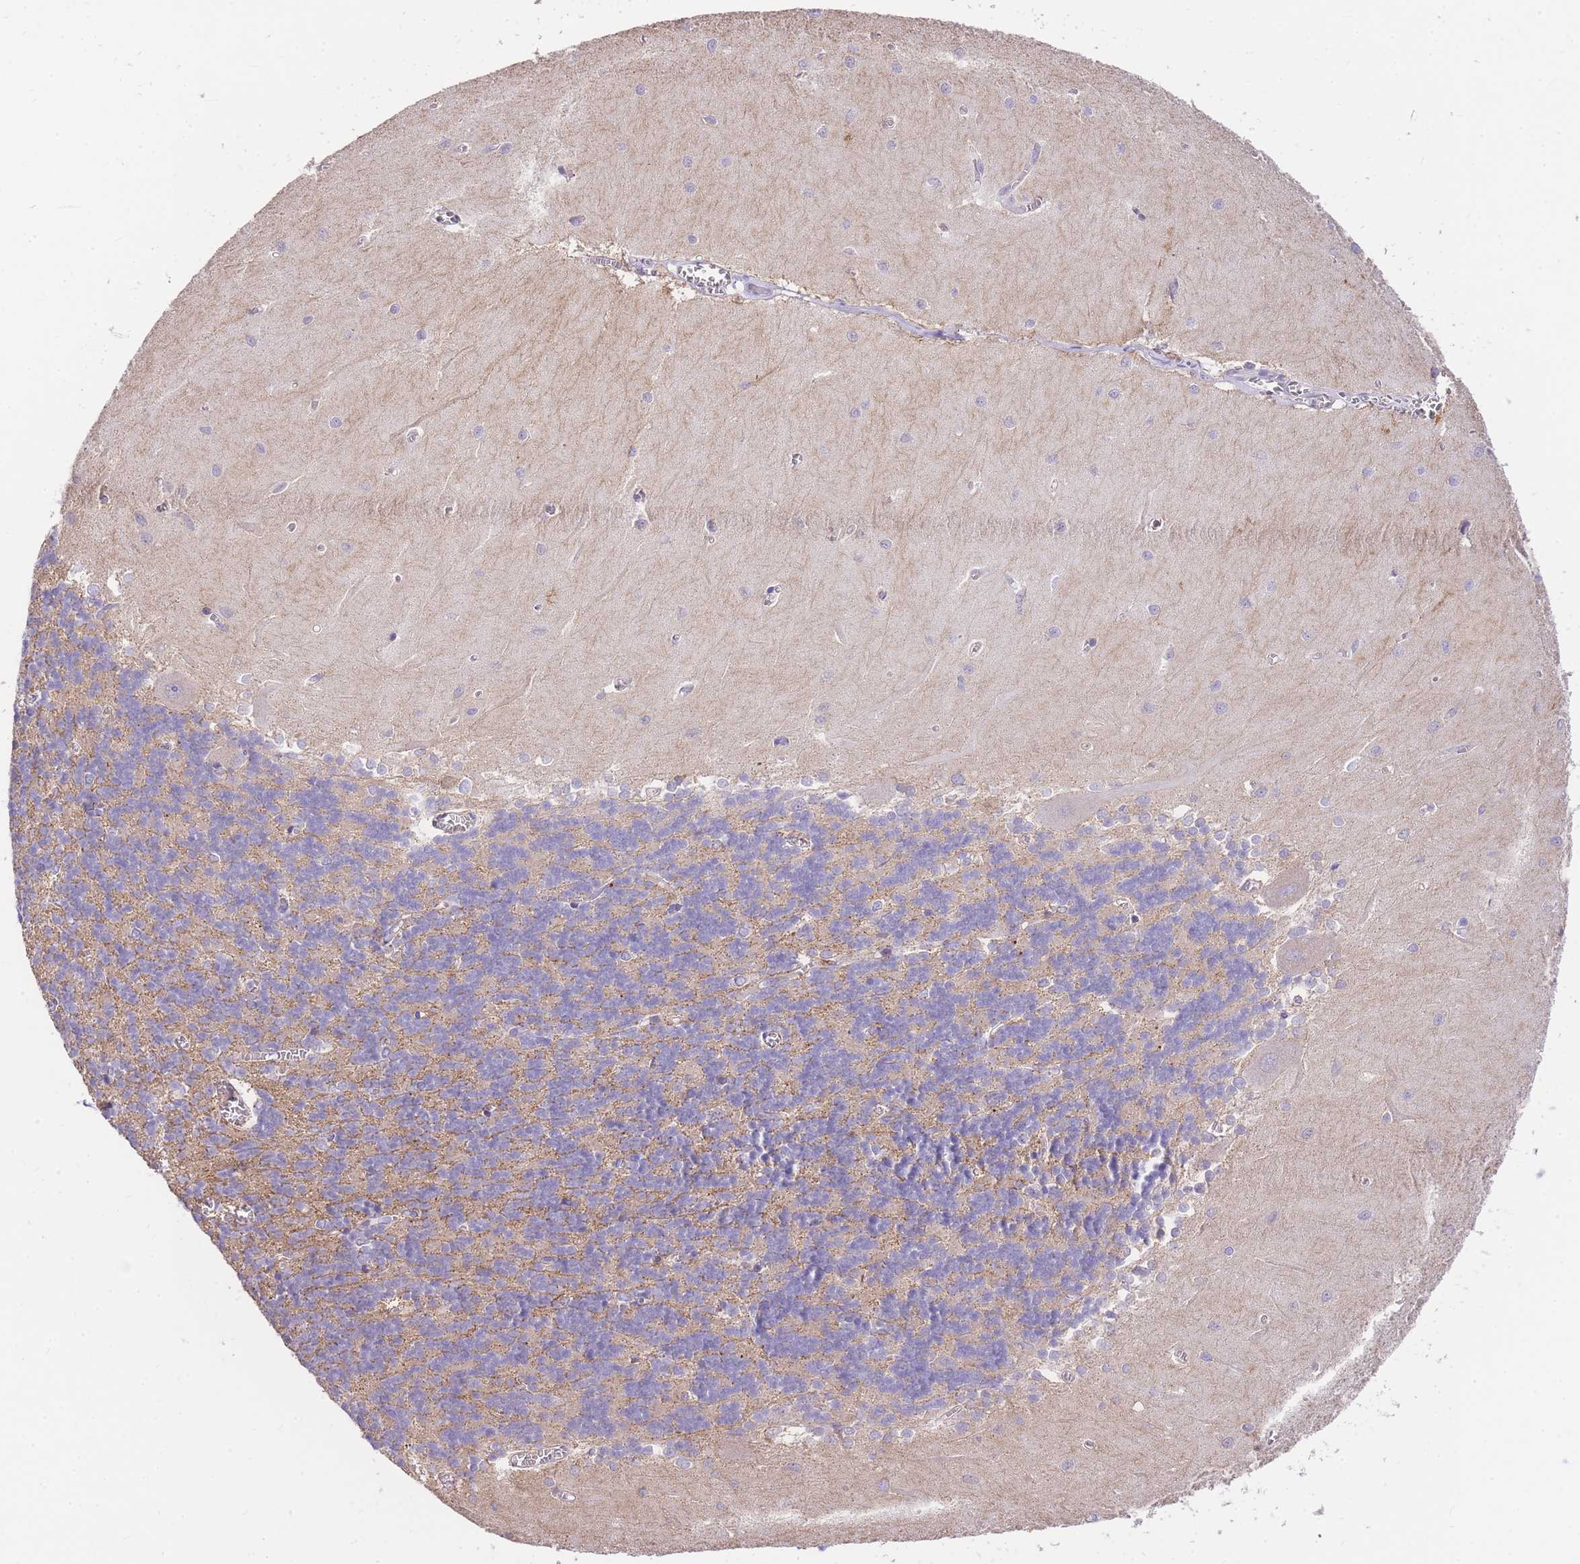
{"staining": {"intensity": "weak", "quantity": ">75%", "location": "cytoplasmic/membranous"}, "tissue": "cerebellum", "cell_type": "Cells in granular layer", "image_type": "normal", "snomed": [{"axis": "morphology", "description": "Normal tissue, NOS"}, {"axis": "topography", "description": "Cerebellum"}], "caption": "Unremarkable cerebellum was stained to show a protein in brown. There is low levels of weak cytoplasmic/membranous expression in approximately >75% of cells in granular layer. (IHC, brightfield microscopy, high magnification).", "gene": "C2orf88", "patient": {"sex": "male", "age": 37}}